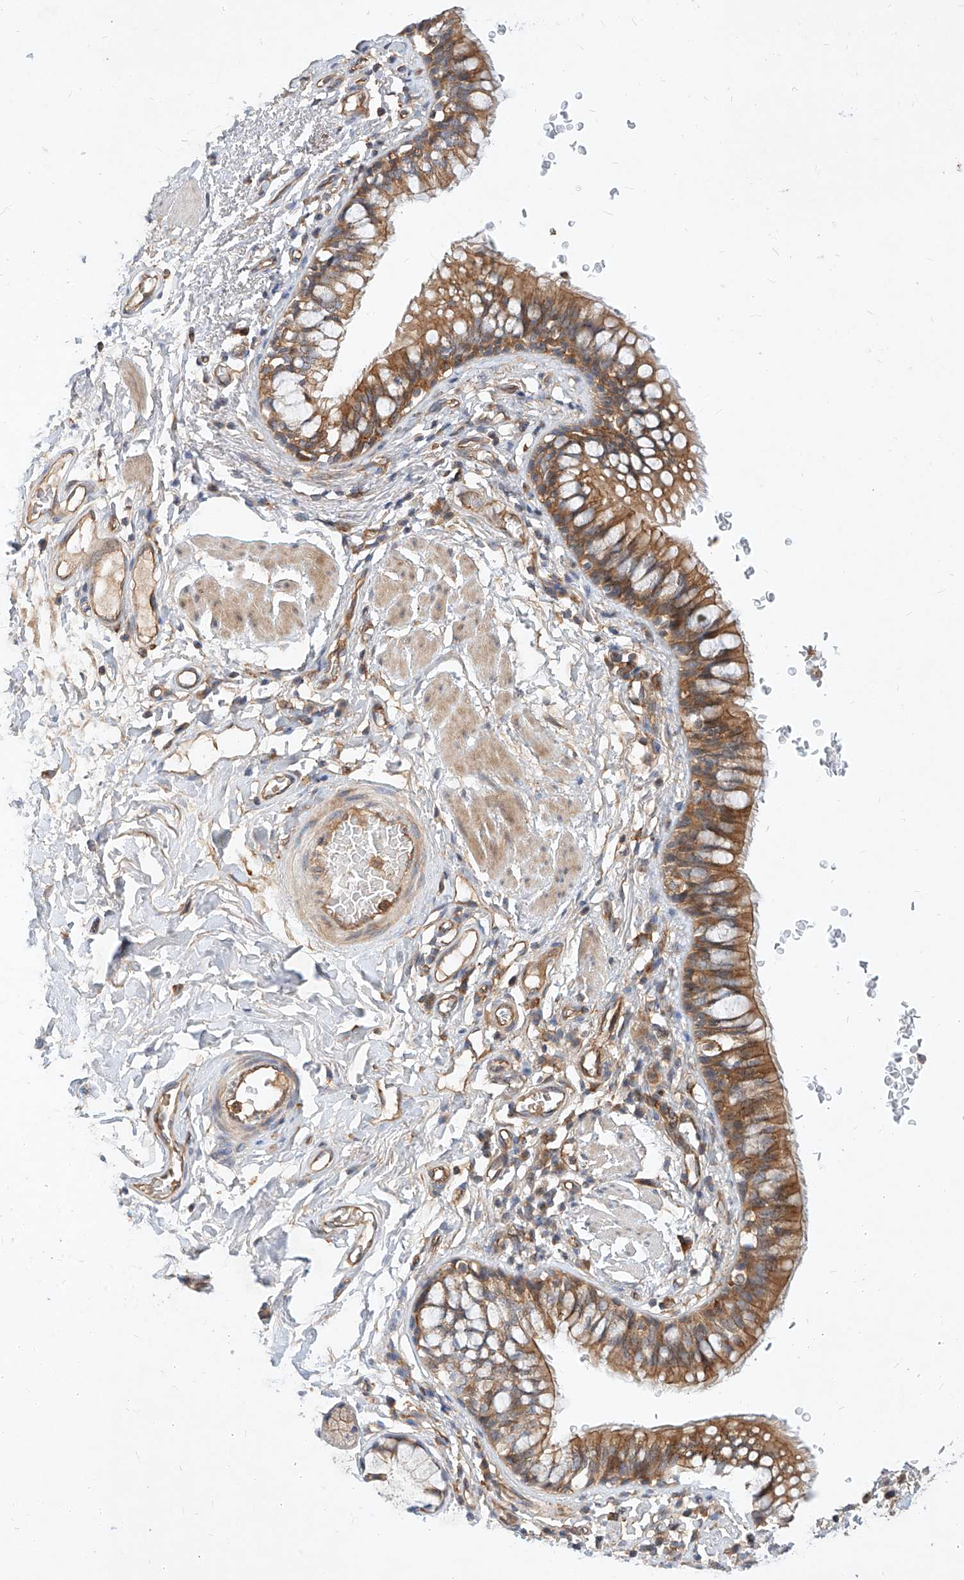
{"staining": {"intensity": "moderate", "quantity": ">75%", "location": "cytoplasmic/membranous"}, "tissue": "bronchus", "cell_type": "Respiratory epithelial cells", "image_type": "normal", "snomed": [{"axis": "morphology", "description": "Normal tissue, NOS"}, {"axis": "topography", "description": "Cartilage tissue"}, {"axis": "topography", "description": "Bronchus"}], "caption": "Respiratory epithelial cells reveal medium levels of moderate cytoplasmic/membranous staining in about >75% of cells in unremarkable human bronchus.", "gene": "NFAM1", "patient": {"sex": "female", "age": 36}}